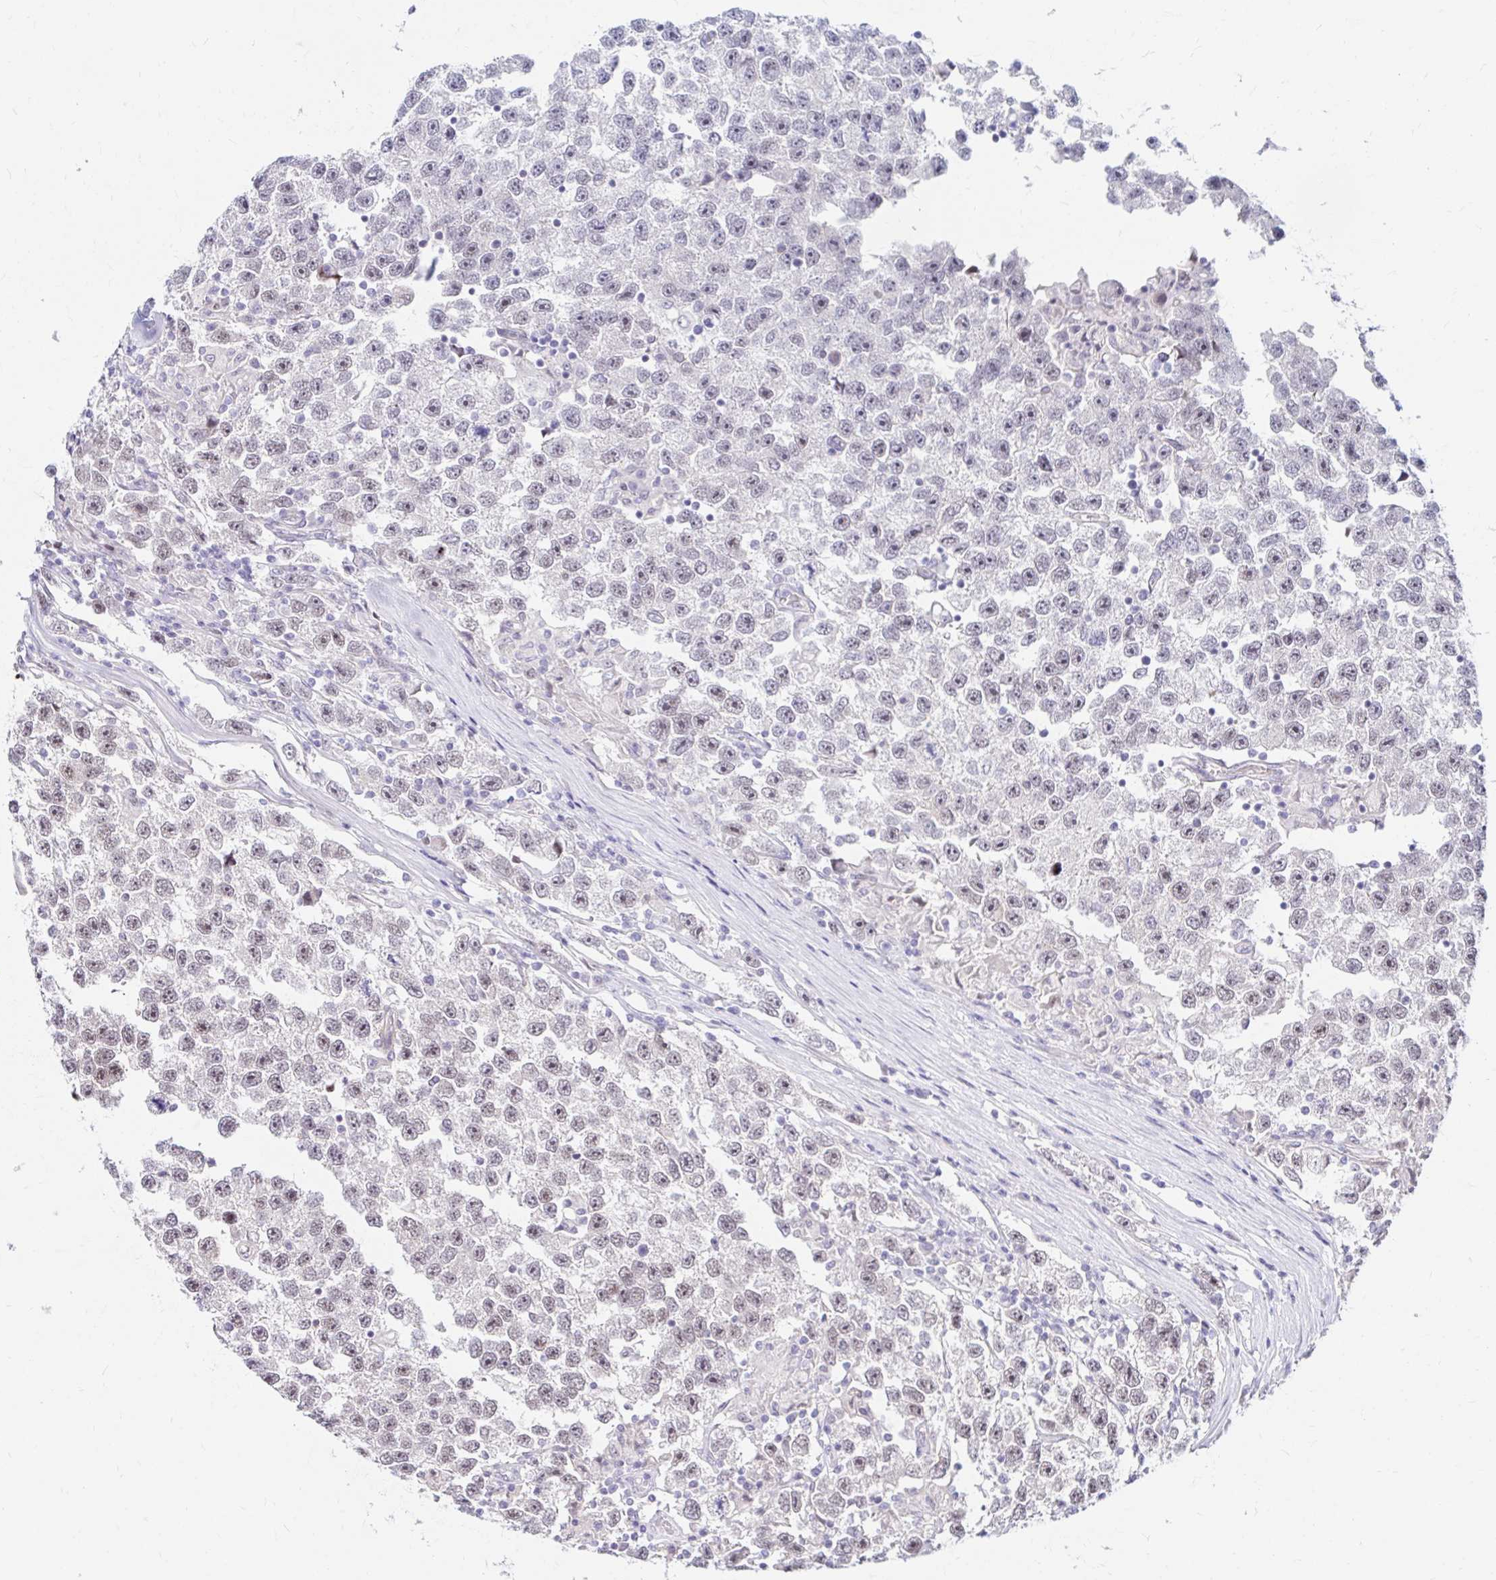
{"staining": {"intensity": "weak", "quantity": "<25%", "location": "nuclear"}, "tissue": "testis cancer", "cell_type": "Tumor cells", "image_type": "cancer", "snomed": [{"axis": "morphology", "description": "Seminoma, NOS"}, {"axis": "topography", "description": "Testis"}], "caption": "Tumor cells show no significant positivity in seminoma (testis).", "gene": "GUCY1A1", "patient": {"sex": "male", "age": 26}}